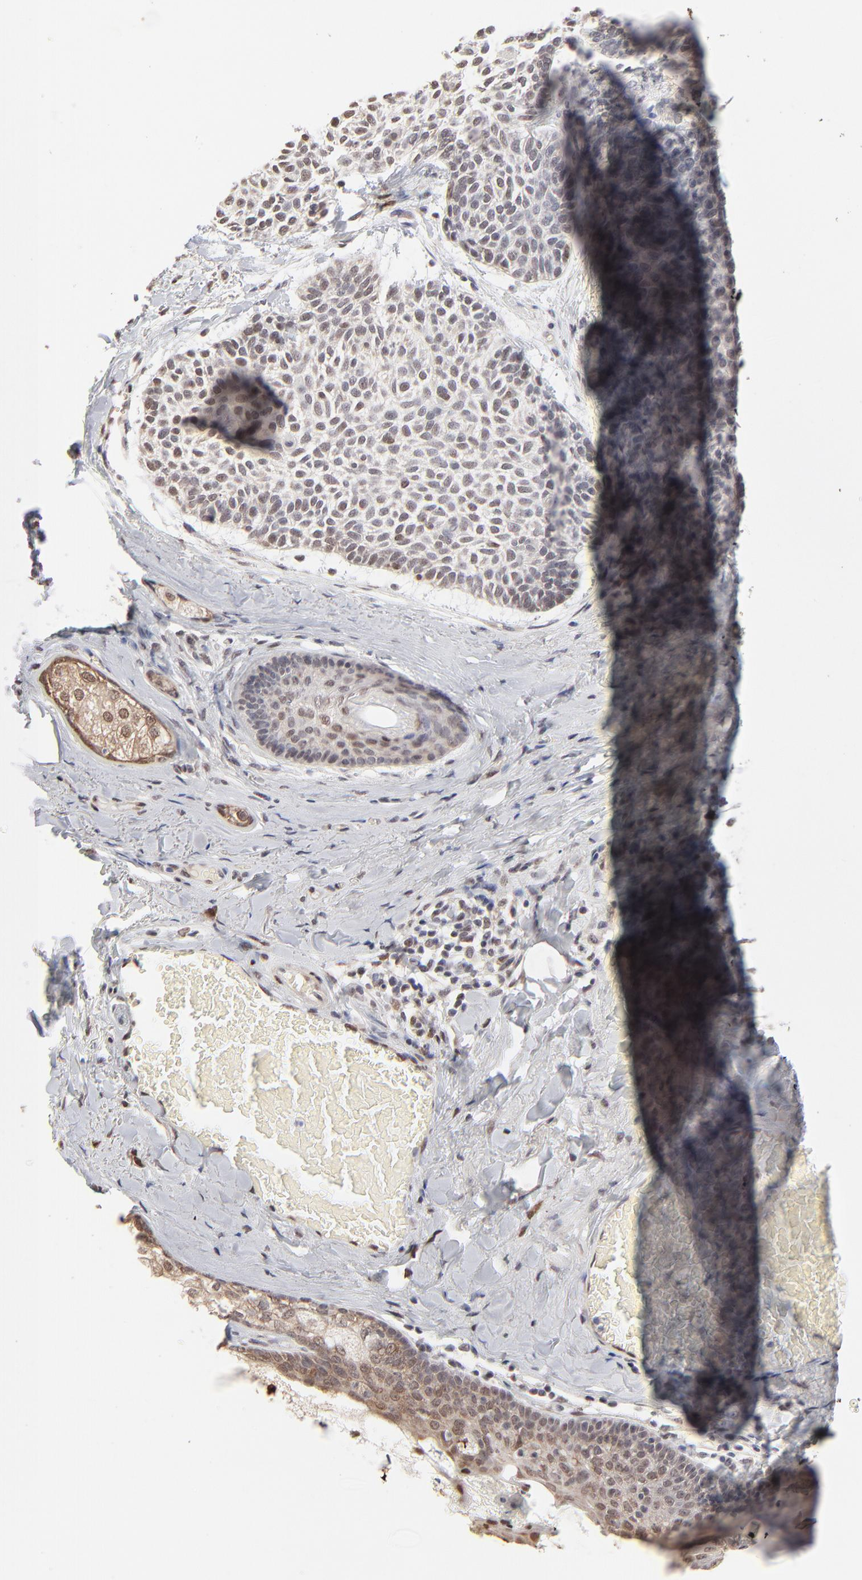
{"staining": {"intensity": "moderate", "quantity": "25%-75%", "location": "nuclear"}, "tissue": "skin cancer", "cell_type": "Tumor cells", "image_type": "cancer", "snomed": [{"axis": "morphology", "description": "Normal tissue, NOS"}, {"axis": "morphology", "description": "Basal cell carcinoma"}, {"axis": "topography", "description": "Skin"}], "caption": "Immunohistochemistry (DAB) staining of skin basal cell carcinoma exhibits moderate nuclear protein expression in approximately 25%-75% of tumor cells. (DAB = brown stain, brightfield microscopy at high magnification).", "gene": "RBM3", "patient": {"sex": "female", "age": 70}}